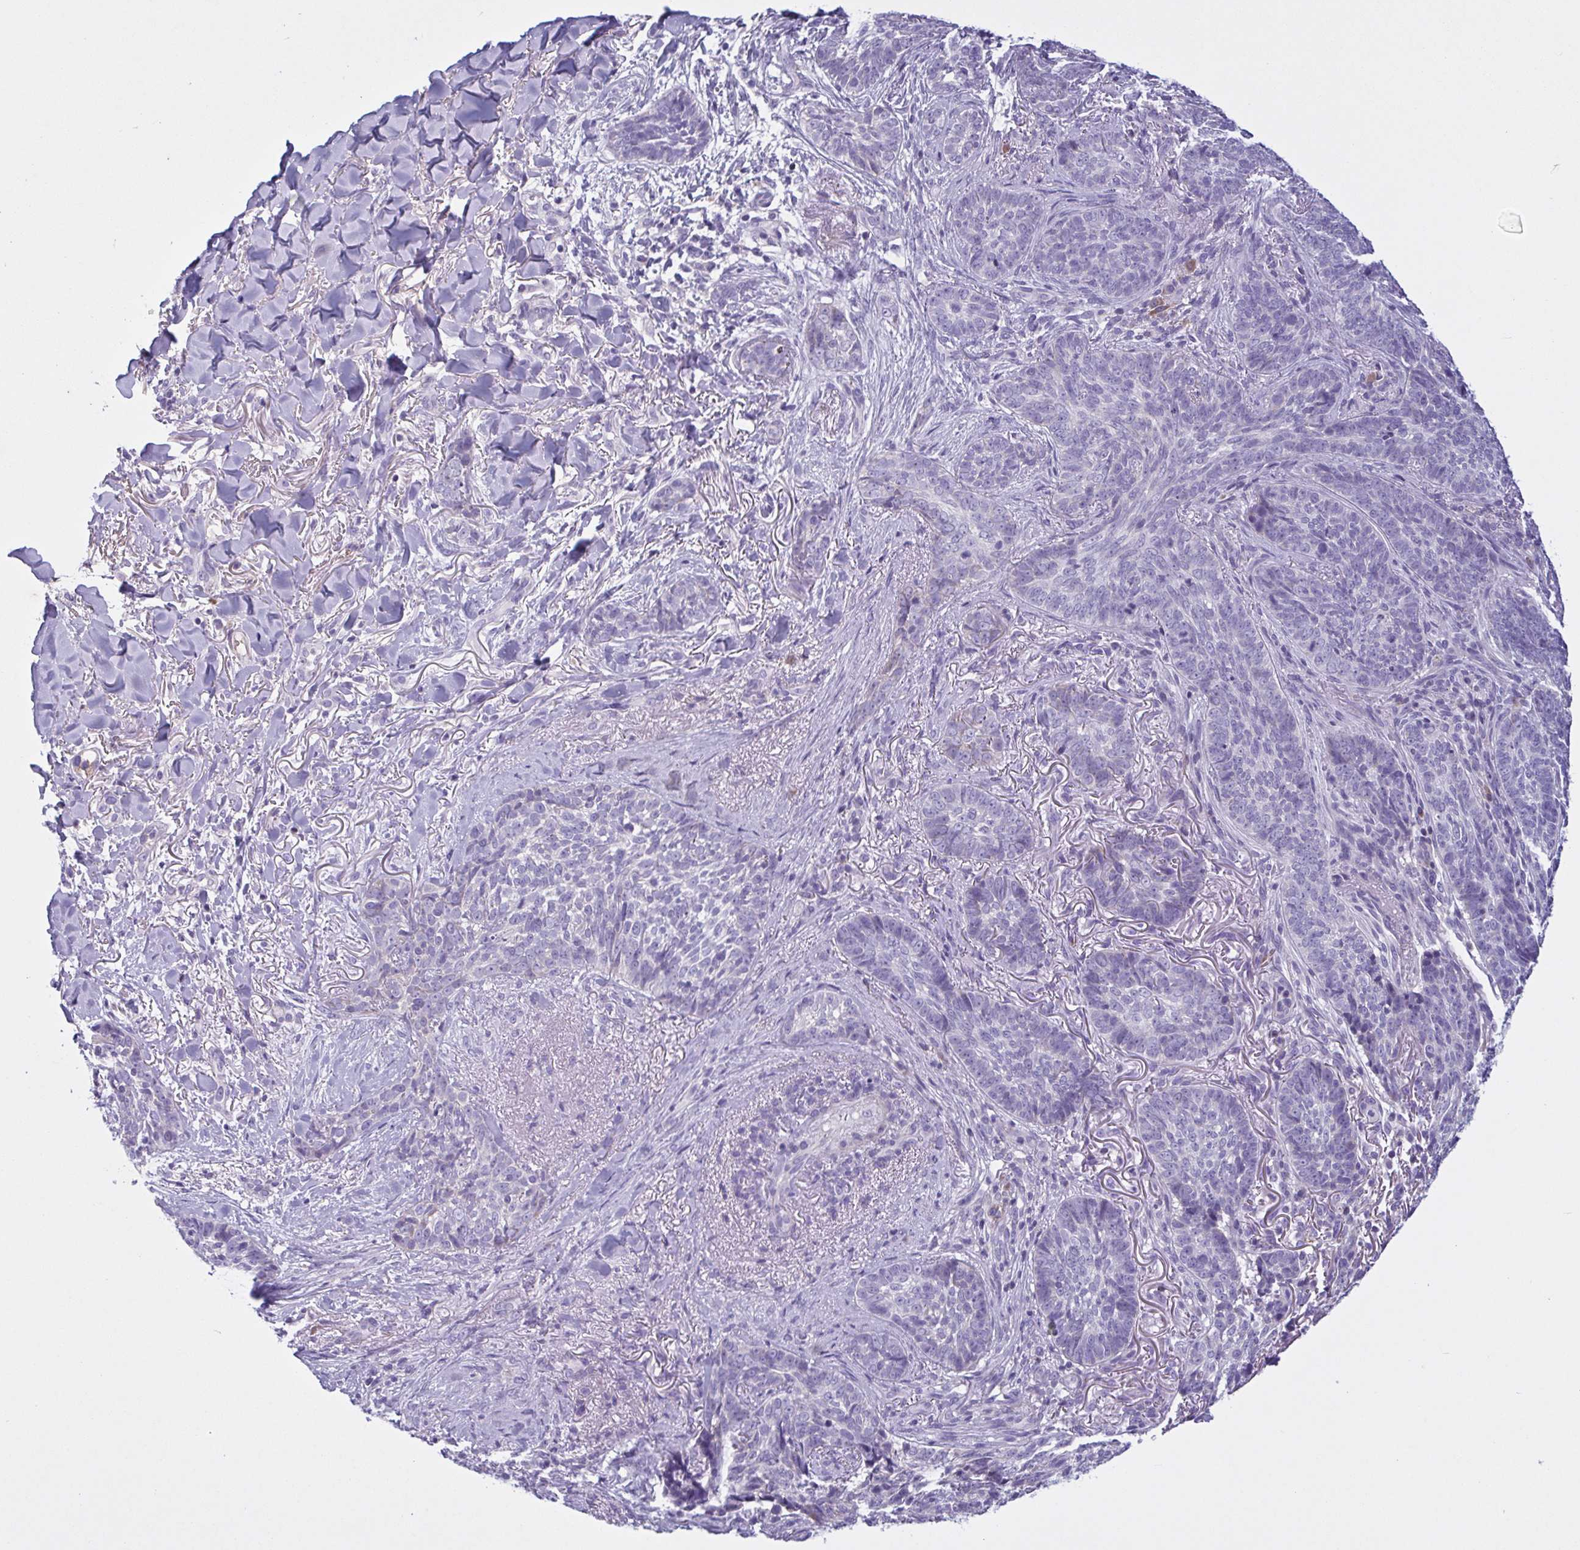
{"staining": {"intensity": "negative", "quantity": "none", "location": "none"}, "tissue": "skin cancer", "cell_type": "Tumor cells", "image_type": "cancer", "snomed": [{"axis": "morphology", "description": "Basal cell carcinoma"}, {"axis": "topography", "description": "Skin"}, {"axis": "topography", "description": "Skin of face"}], "caption": "Tumor cells are negative for brown protein staining in skin basal cell carcinoma. Nuclei are stained in blue.", "gene": "F13B", "patient": {"sex": "male", "age": 88}}